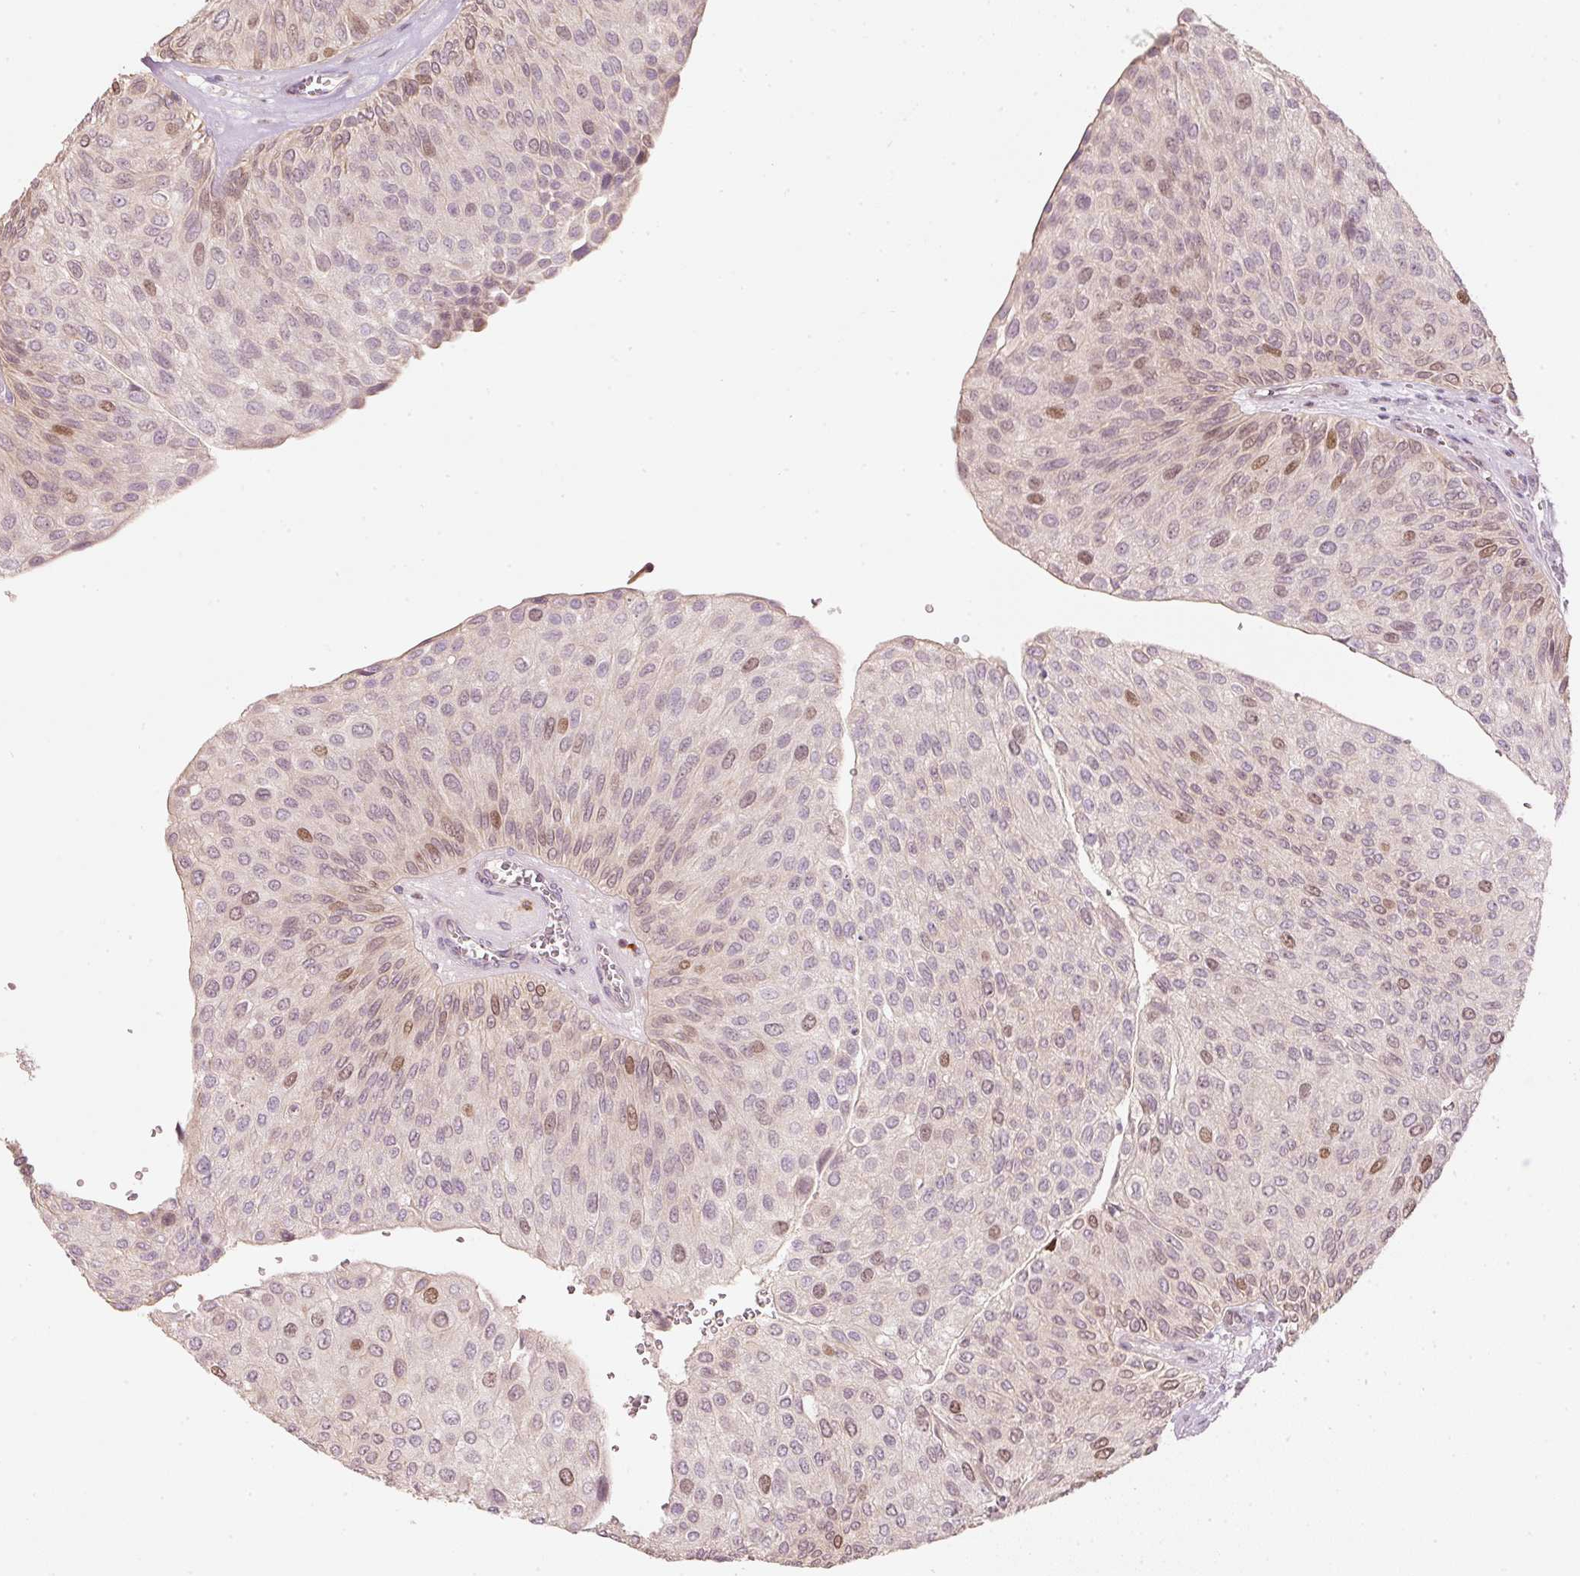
{"staining": {"intensity": "moderate", "quantity": "<25%", "location": "nuclear"}, "tissue": "urothelial cancer", "cell_type": "Tumor cells", "image_type": "cancer", "snomed": [{"axis": "morphology", "description": "Urothelial carcinoma, NOS"}, {"axis": "topography", "description": "Urinary bladder"}], "caption": "Urothelial cancer stained with a brown dye shows moderate nuclear positive positivity in about <25% of tumor cells.", "gene": "TREX2", "patient": {"sex": "male", "age": 67}}